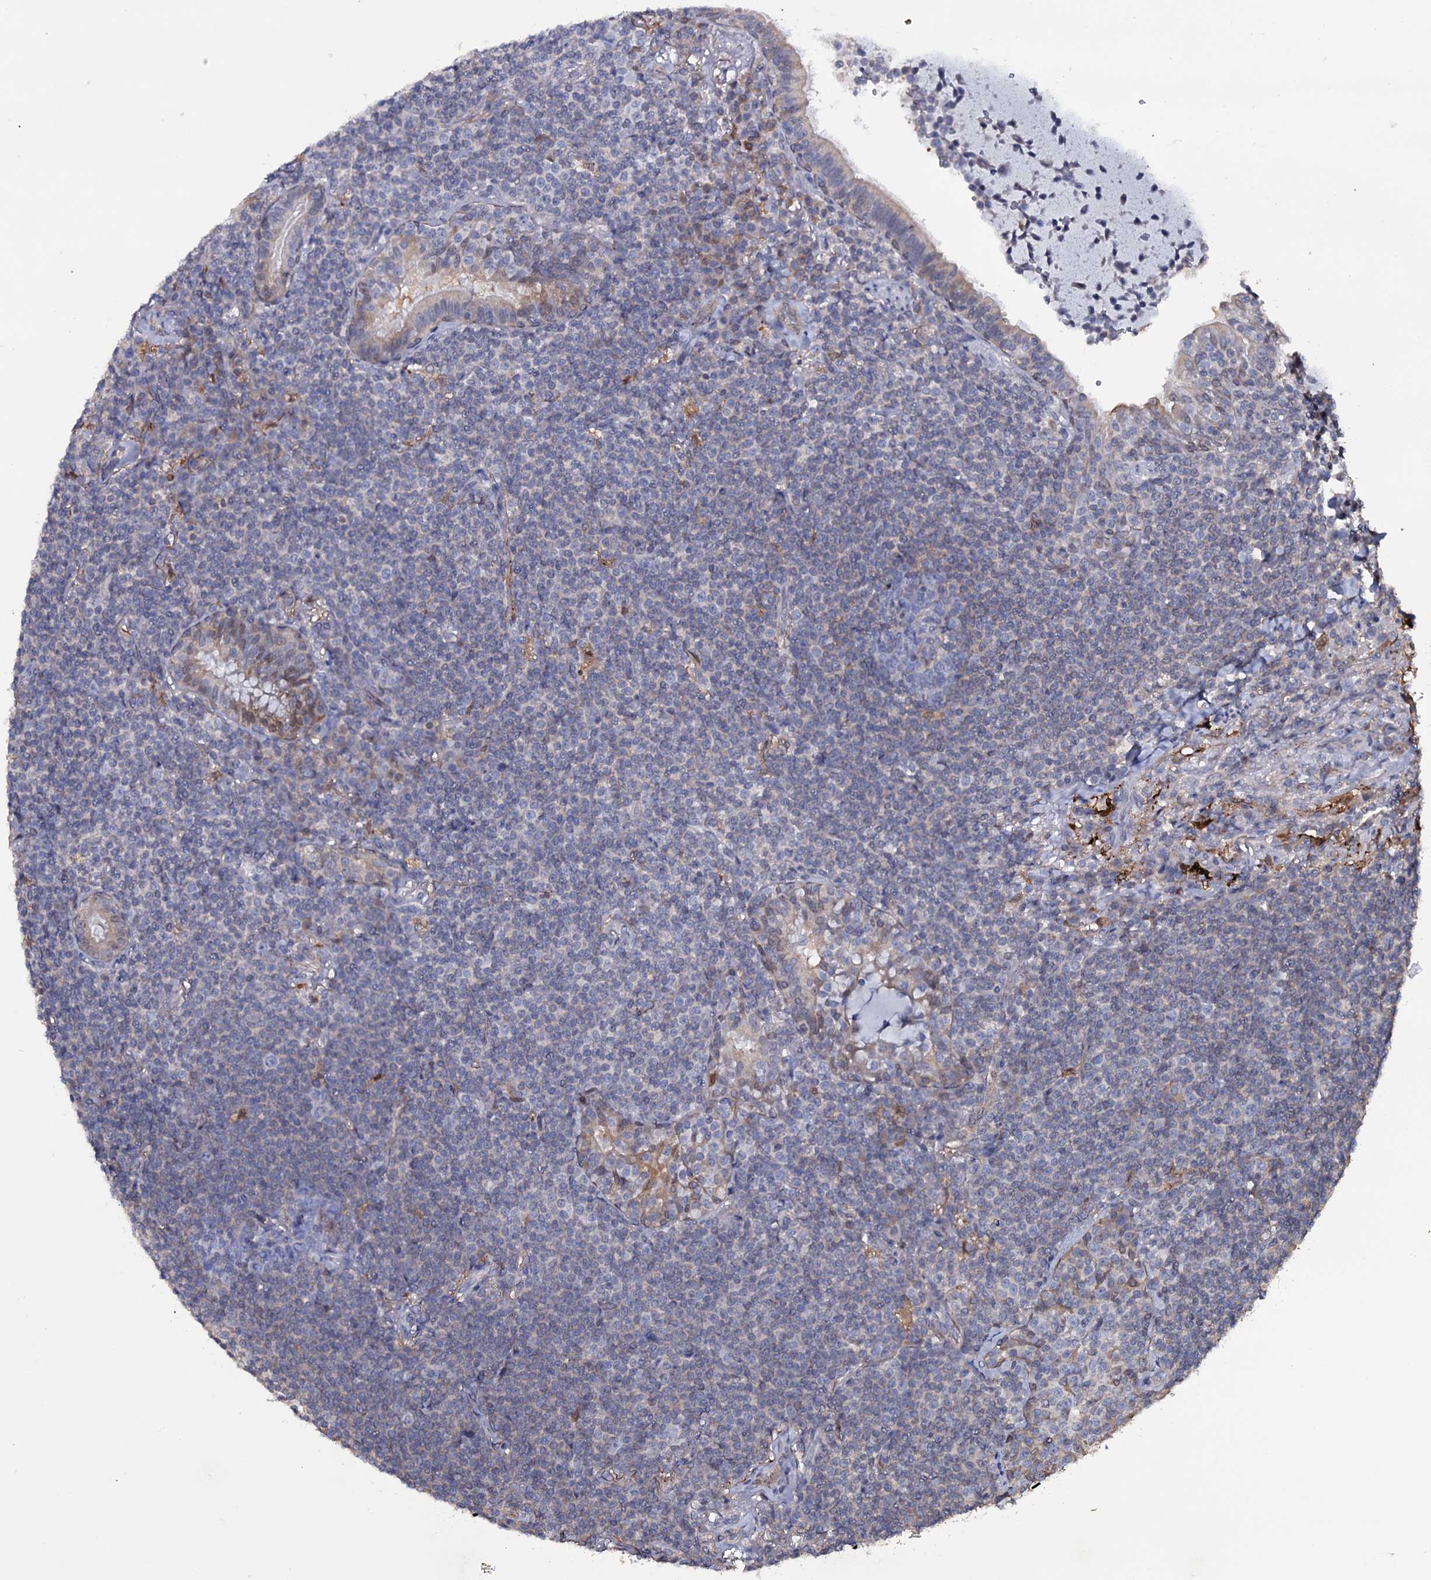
{"staining": {"intensity": "negative", "quantity": "none", "location": "none"}, "tissue": "lymphoma", "cell_type": "Tumor cells", "image_type": "cancer", "snomed": [{"axis": "morphology", "description": "Malignant lymphoma, non-Hodgkin's type, Low grade"}, {"axis": "topography", "description": "Lung"}], "caption": "An image of low-grade malignant lymphoma, non-Hodgkin's type stained for a protein displays no brown staining in tumor cells.", "gene": "CRYL1", "patient": {"sex": "female", "age": 71}}